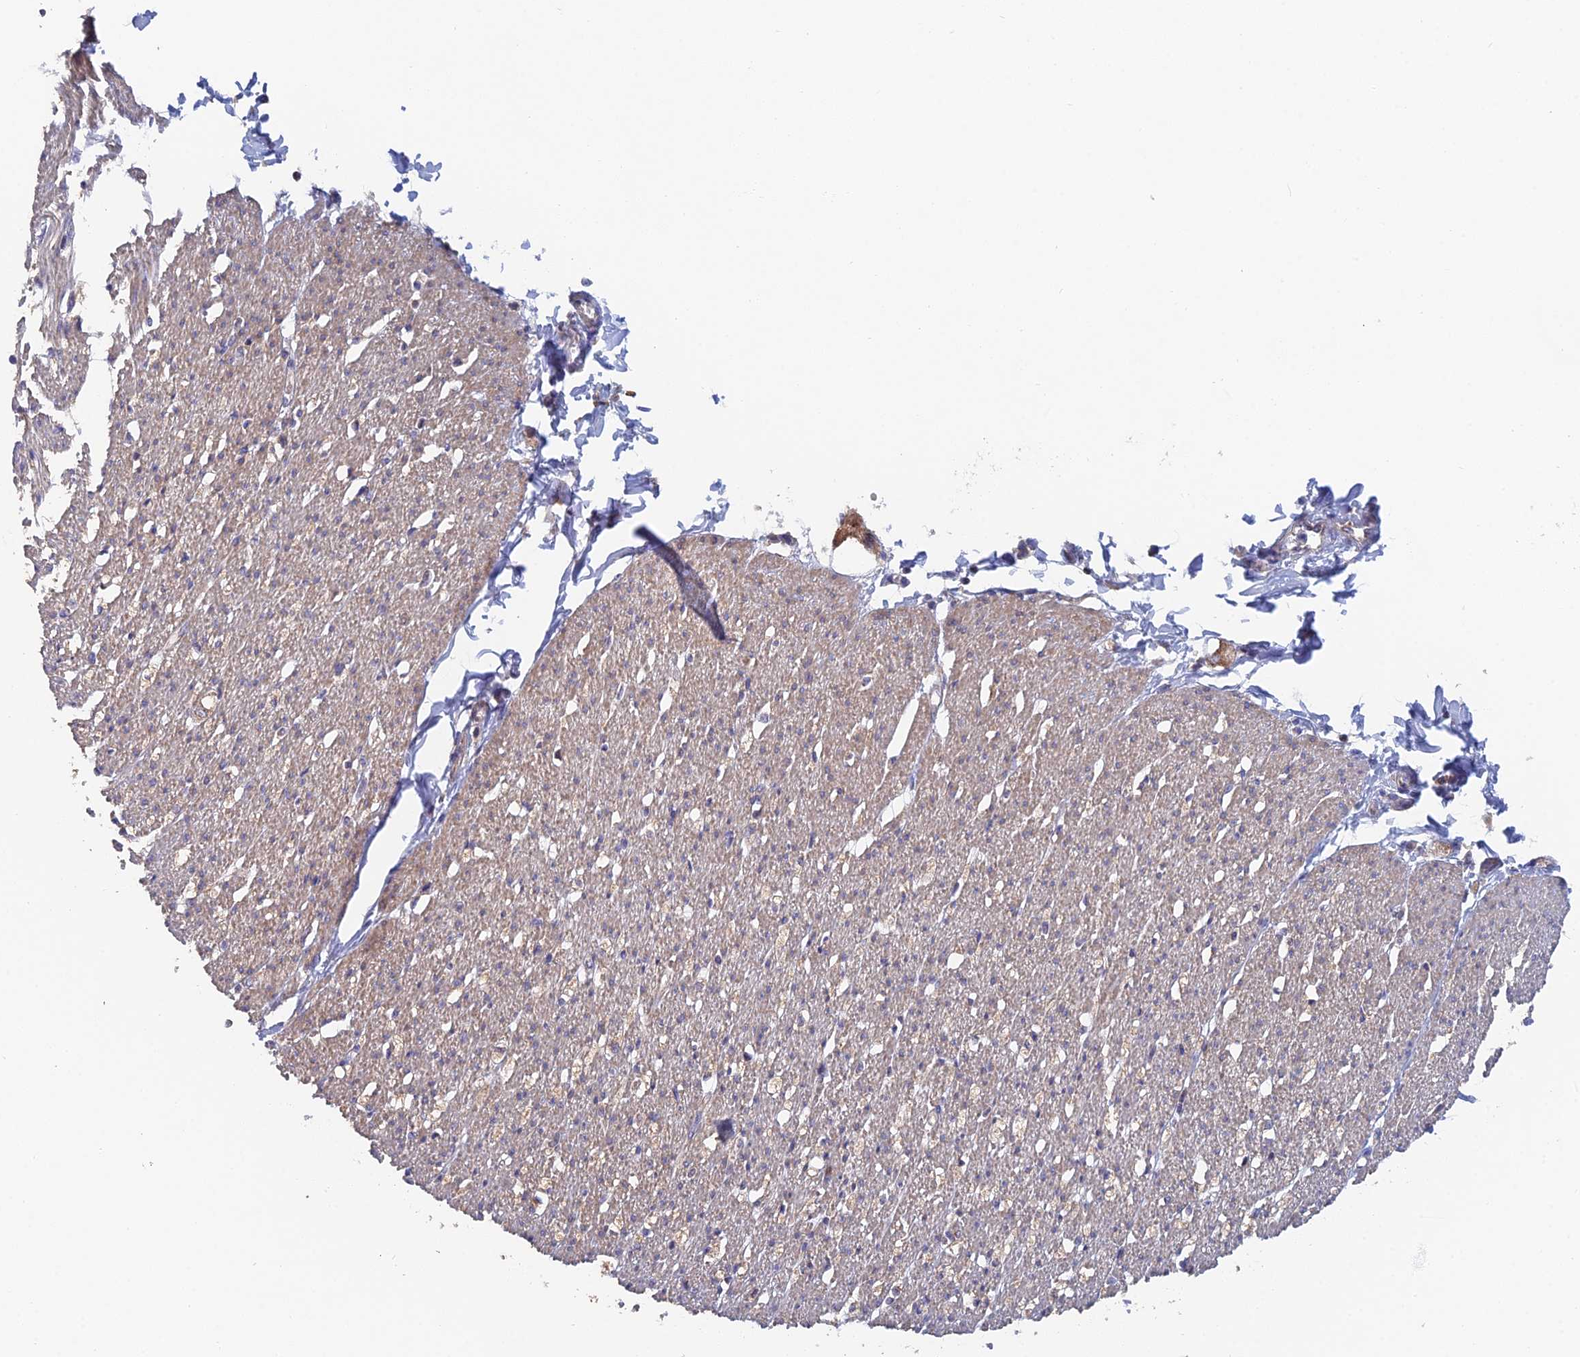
{"staining": {"intensity": "moderate", "quantity": "25%-75%", "location": "cytoplasmic/membranous"}, "tissue": "smooth muscle", "cell_type": "Smooth muscle cells", "image_type": "normal", "snomed": [{"axis": "morphology", "description": "Normal tissue, NOS"}, {"axis": "morphology", "description": "Adenocarcinoma, NOS"}, {"axis": "topography", "description": "Colon"}, {"axis": "topography", "description": "Peripheral nerve tissue"}], "caption": "This micrograph displays immunohistochemistry (IHC) staining of normal smooth muscle, with medium moderate cytoplasmic/membranous expression in approximately 25%-75% of smooth muscle cells.", "gene": "ECSIT", "patient": {"sex": "male", "age": 14}}